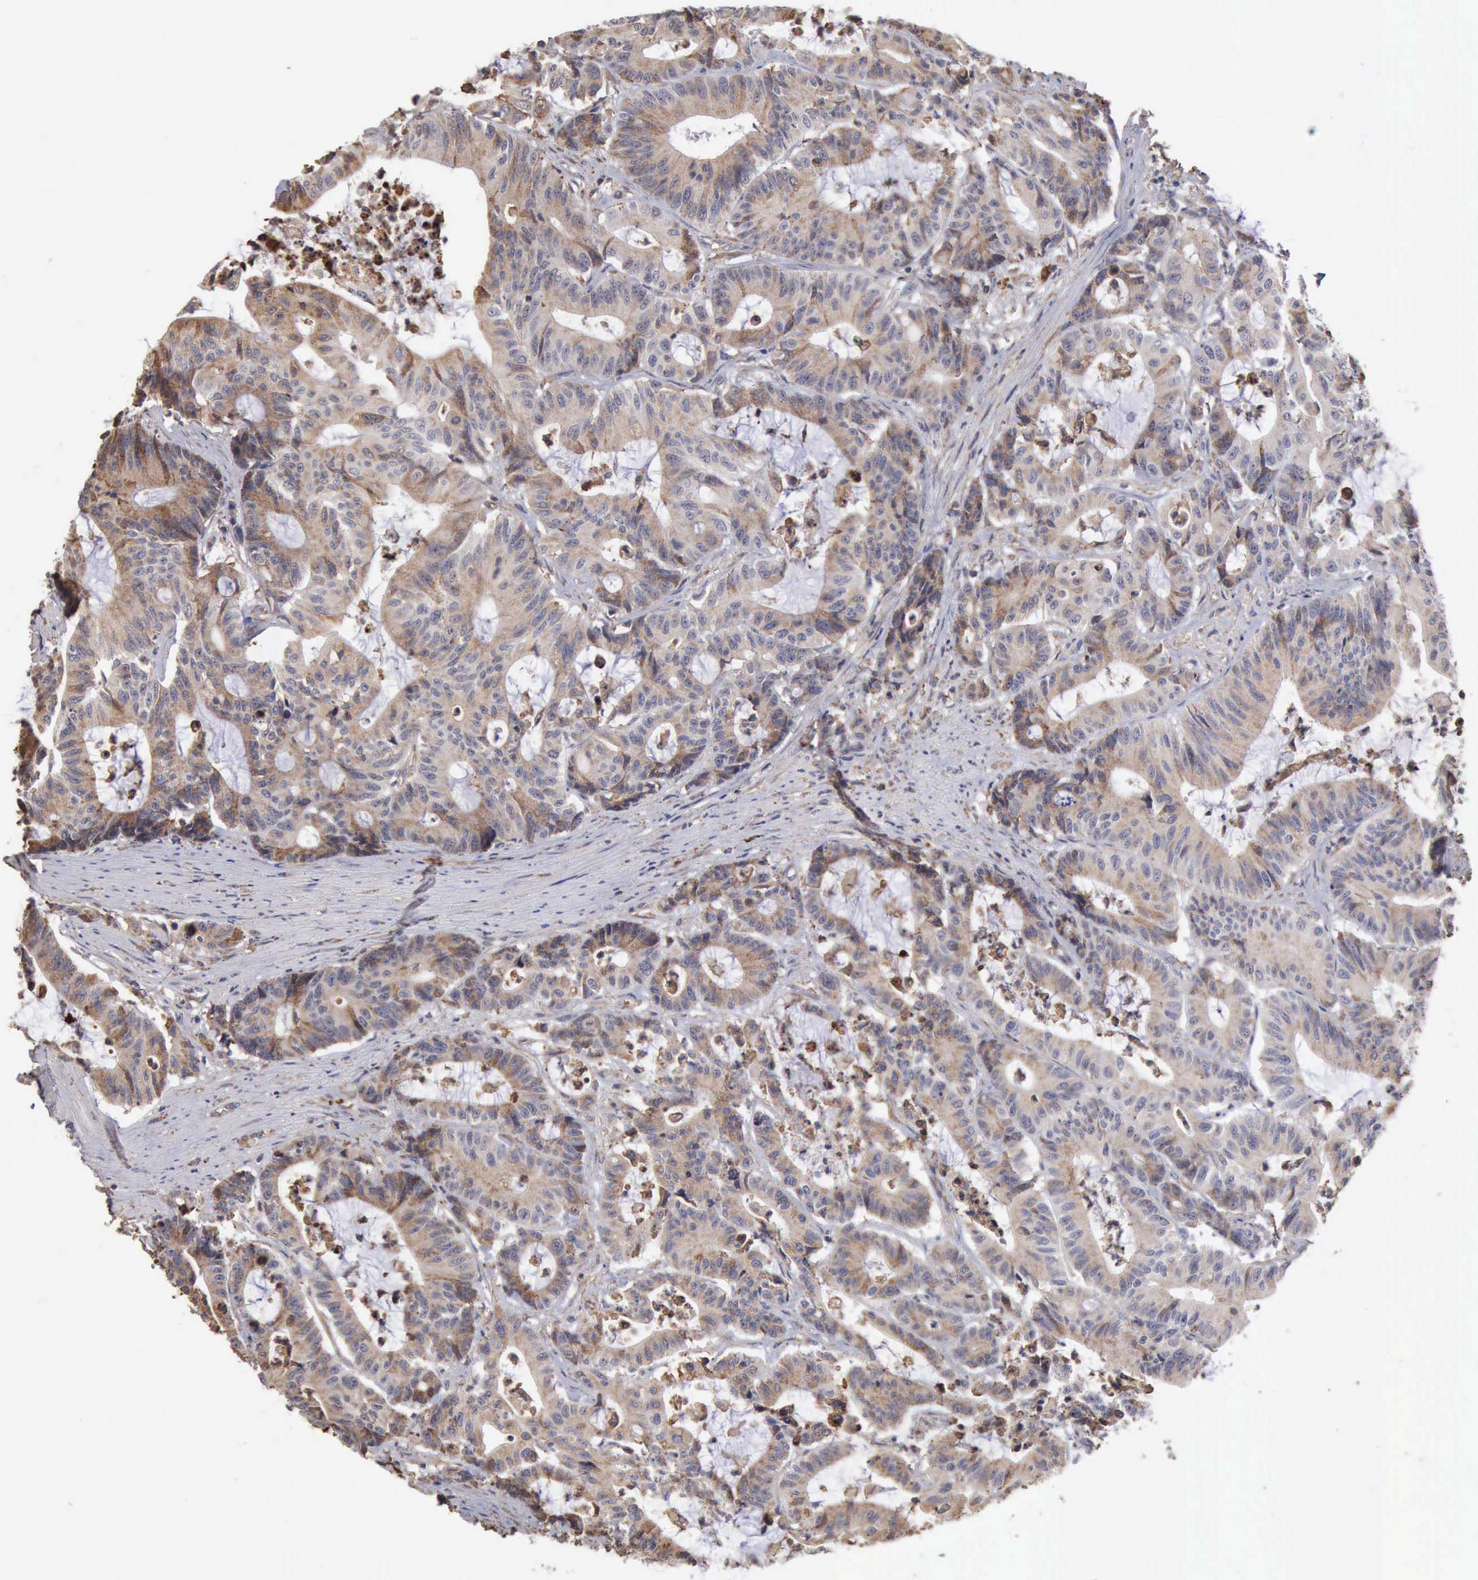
{"staining": {"intensity": "weak", "quantity": "25%-75%", "location": "cytoplasmic/membranous"}, "tissue": "colorectal cancer", "cell_type": "Tumor cells", "image_type": "cancer", "snomed": [{"axis": "morphology", "description": "Adenocarcinoma, NOS"}, {"axis": "topography", "description": "Colon"}], "caption": "A low amount of weak cytoplasmic/membranous staining is identified in approximately 25%-75% of tumor cells in colorectal cancer (adenocarcinoma) tissue.", "gene": "GPR101", "patient": {"sex": "female", "age": 84}}